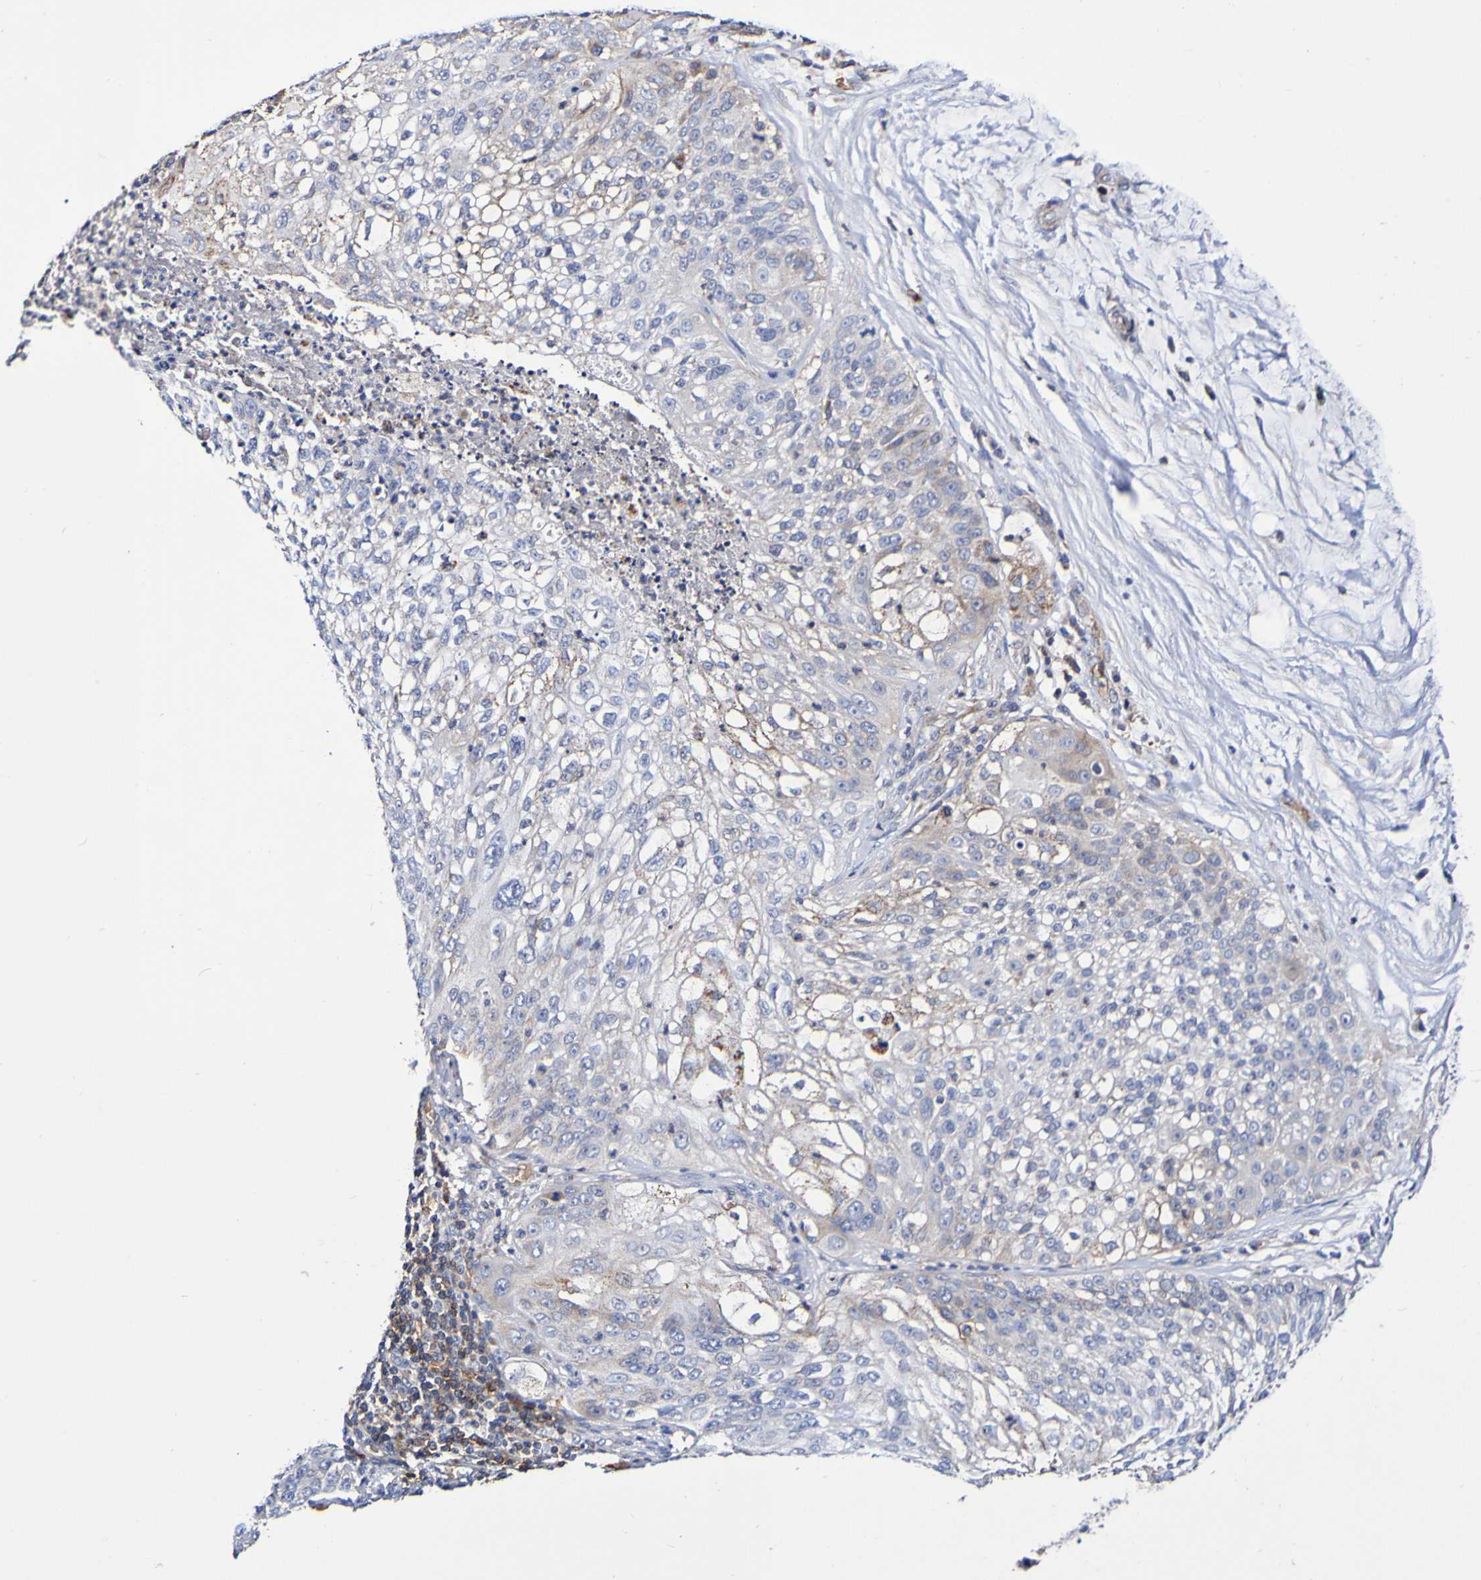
{"staining": {"intensity": "negative", "quantity": "none", "location": "none"}, "tissue": "lung cancer", "cell_type": "Tumor cells", "image_type": "cancer", "snomed": [{"axis": "morphology", "description": "Inflammation, NOS"}, {"axis": "morphology", "description": "Squamous cell carcinoma, NOS"}, {"axis": "topography", "description": "Lymph node"}, {"axis": "topography", "description": "Soft tissue"}, {"axis": "topography", "description": "Lung"}], "caption": "A high-resolution micrograph shows IHC staining of lung cancer (squamous cell carcinoma), which shows no significant staining in tumor cells.", "gene": "WNT4", "patient": {"sex": "male", "age": 66}}